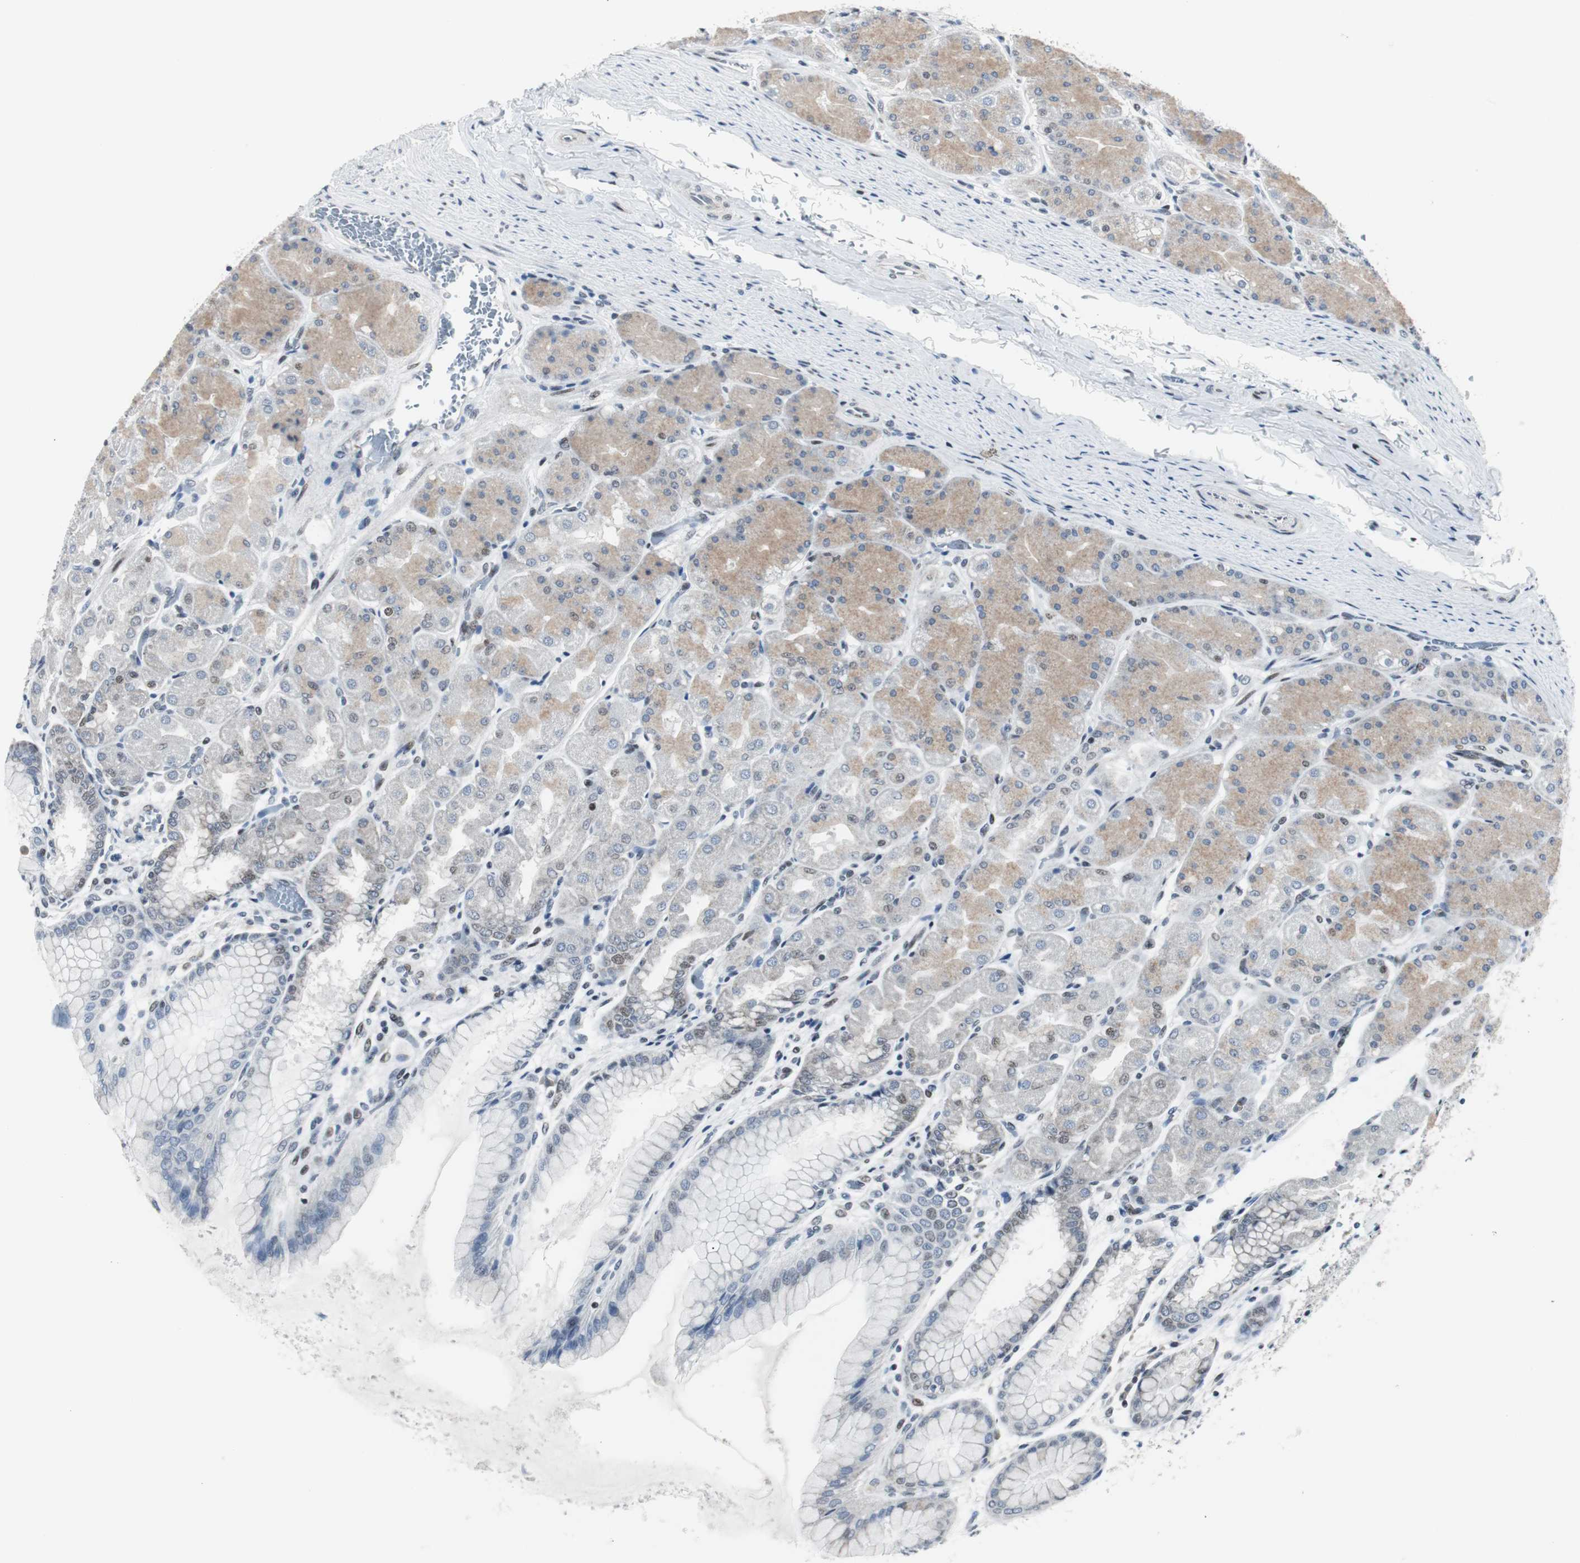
{"staining": {"intensity": "weak", "quantity": "25%-75%", "location": "cytoplasmic/membranous,nuclear"}, "tissue": "stomach", "cell_type": "Glandular cells", "image_type": "normal", "snomed": [{"axis": "morphology", "description": "Normal tissue, NOS"}, {"axis": "topography", "description": "Stomach, upper"}], "caption": "A brown stain highlights weak cytoplasmic/membranous,nuclear positivity of a protein in glandular cells of unremarkable human stomach.", "gene": "MTA1", "patient": {"sex": "female", "age": 56}}